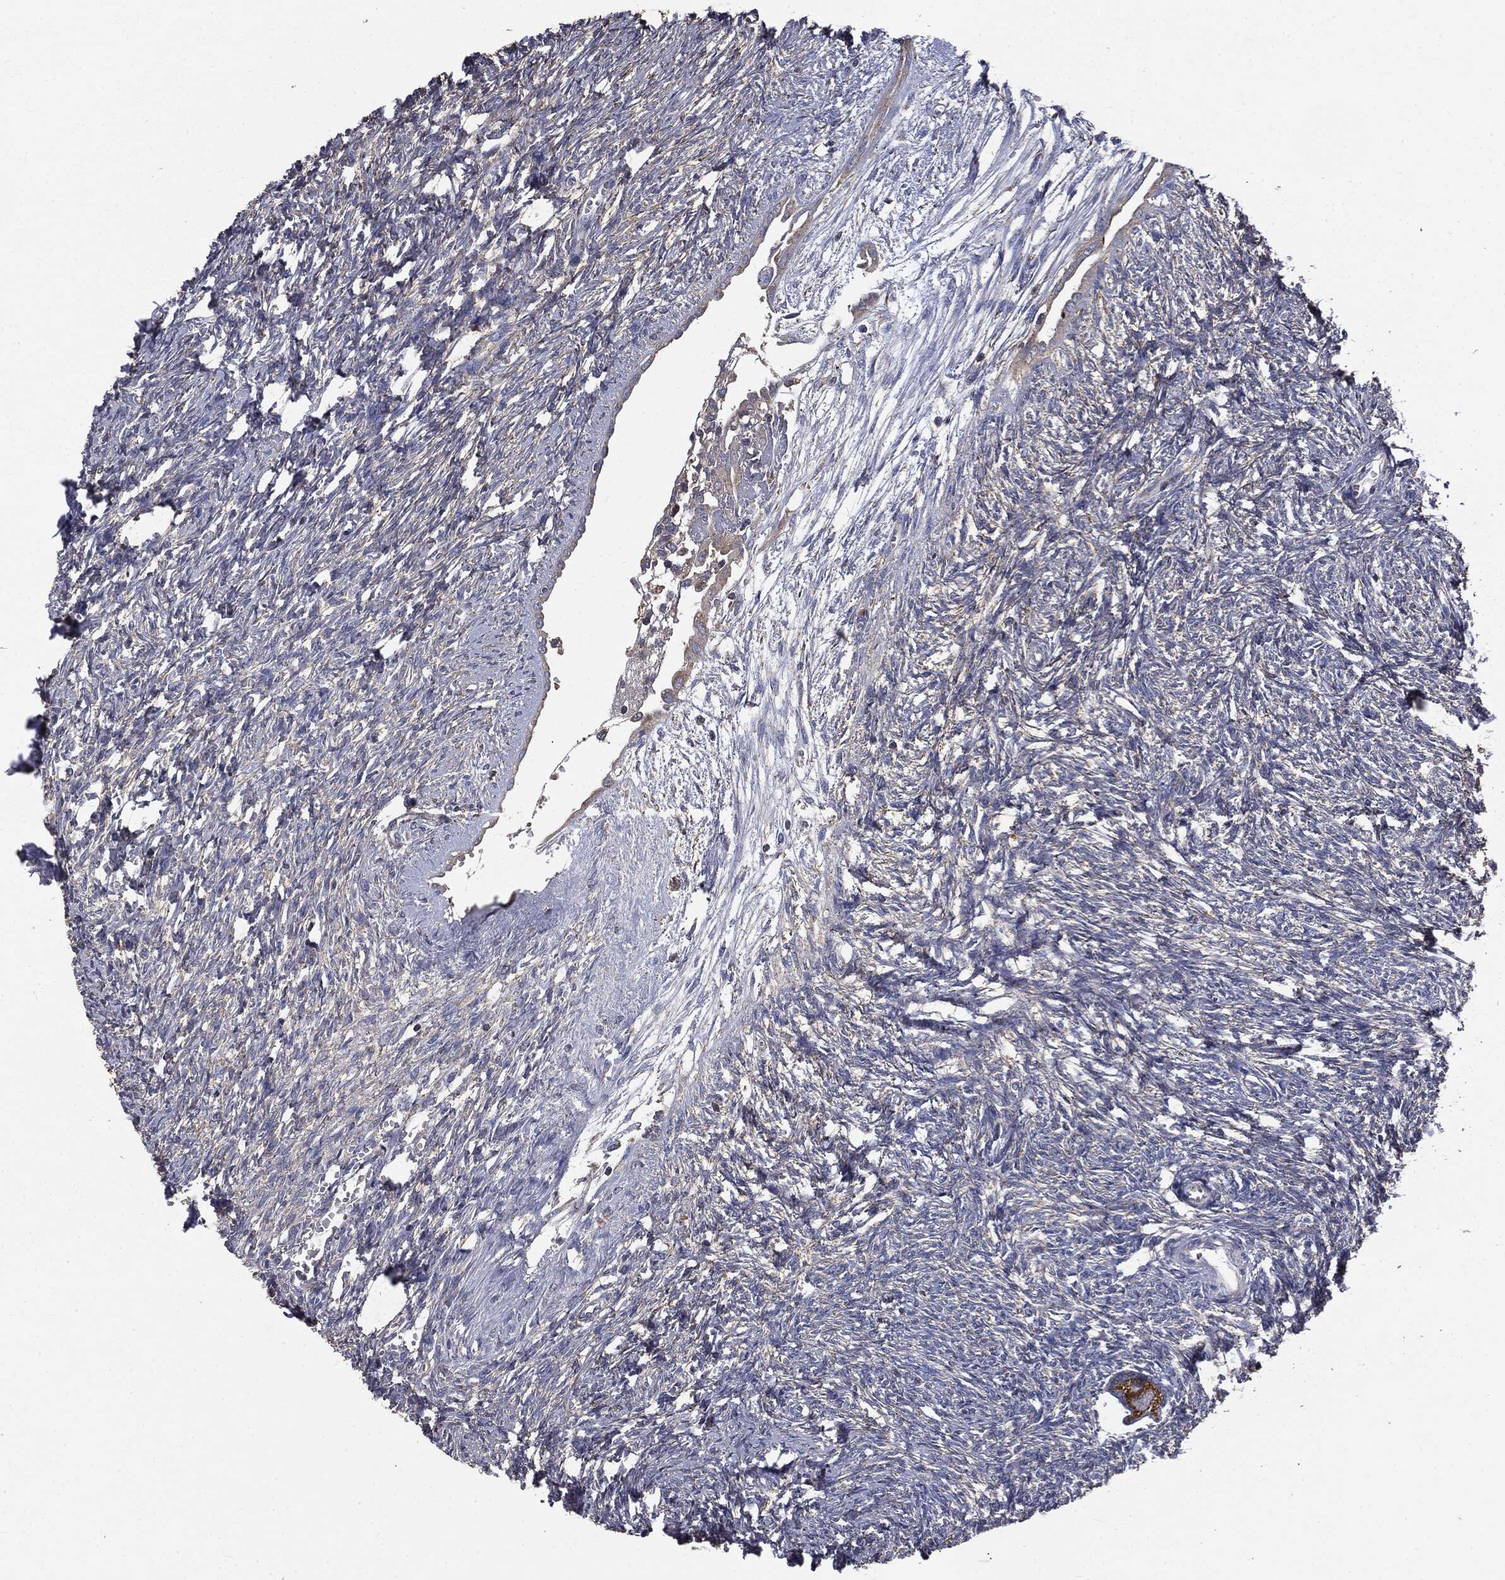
{"staining": {"intensity": "strong", "quantity": ">75%", "location": "cytoplasmic/membranous"}, "tissue": "ovary", "cell_type": "Follicle cells", "image_type": "normal", "snomed": [{"axis": "morphology", "description": "Normal tissue, NOS"}, {"axis": "topography", "description": "Fallopian tube"}, {"axis": "topography", "description": "Ovary"}], "caption": "High-magnification brightfield microscopy of unremarkable ovary stained with DAB (brown) and counterstained with hematoxylin (blue). follicle cells exhibit strong cytoplasmic/membranous positivity is identified in about>75% of cells.", "gene": "MAPK6", "patient": {"sex": "female", "age": 33}}